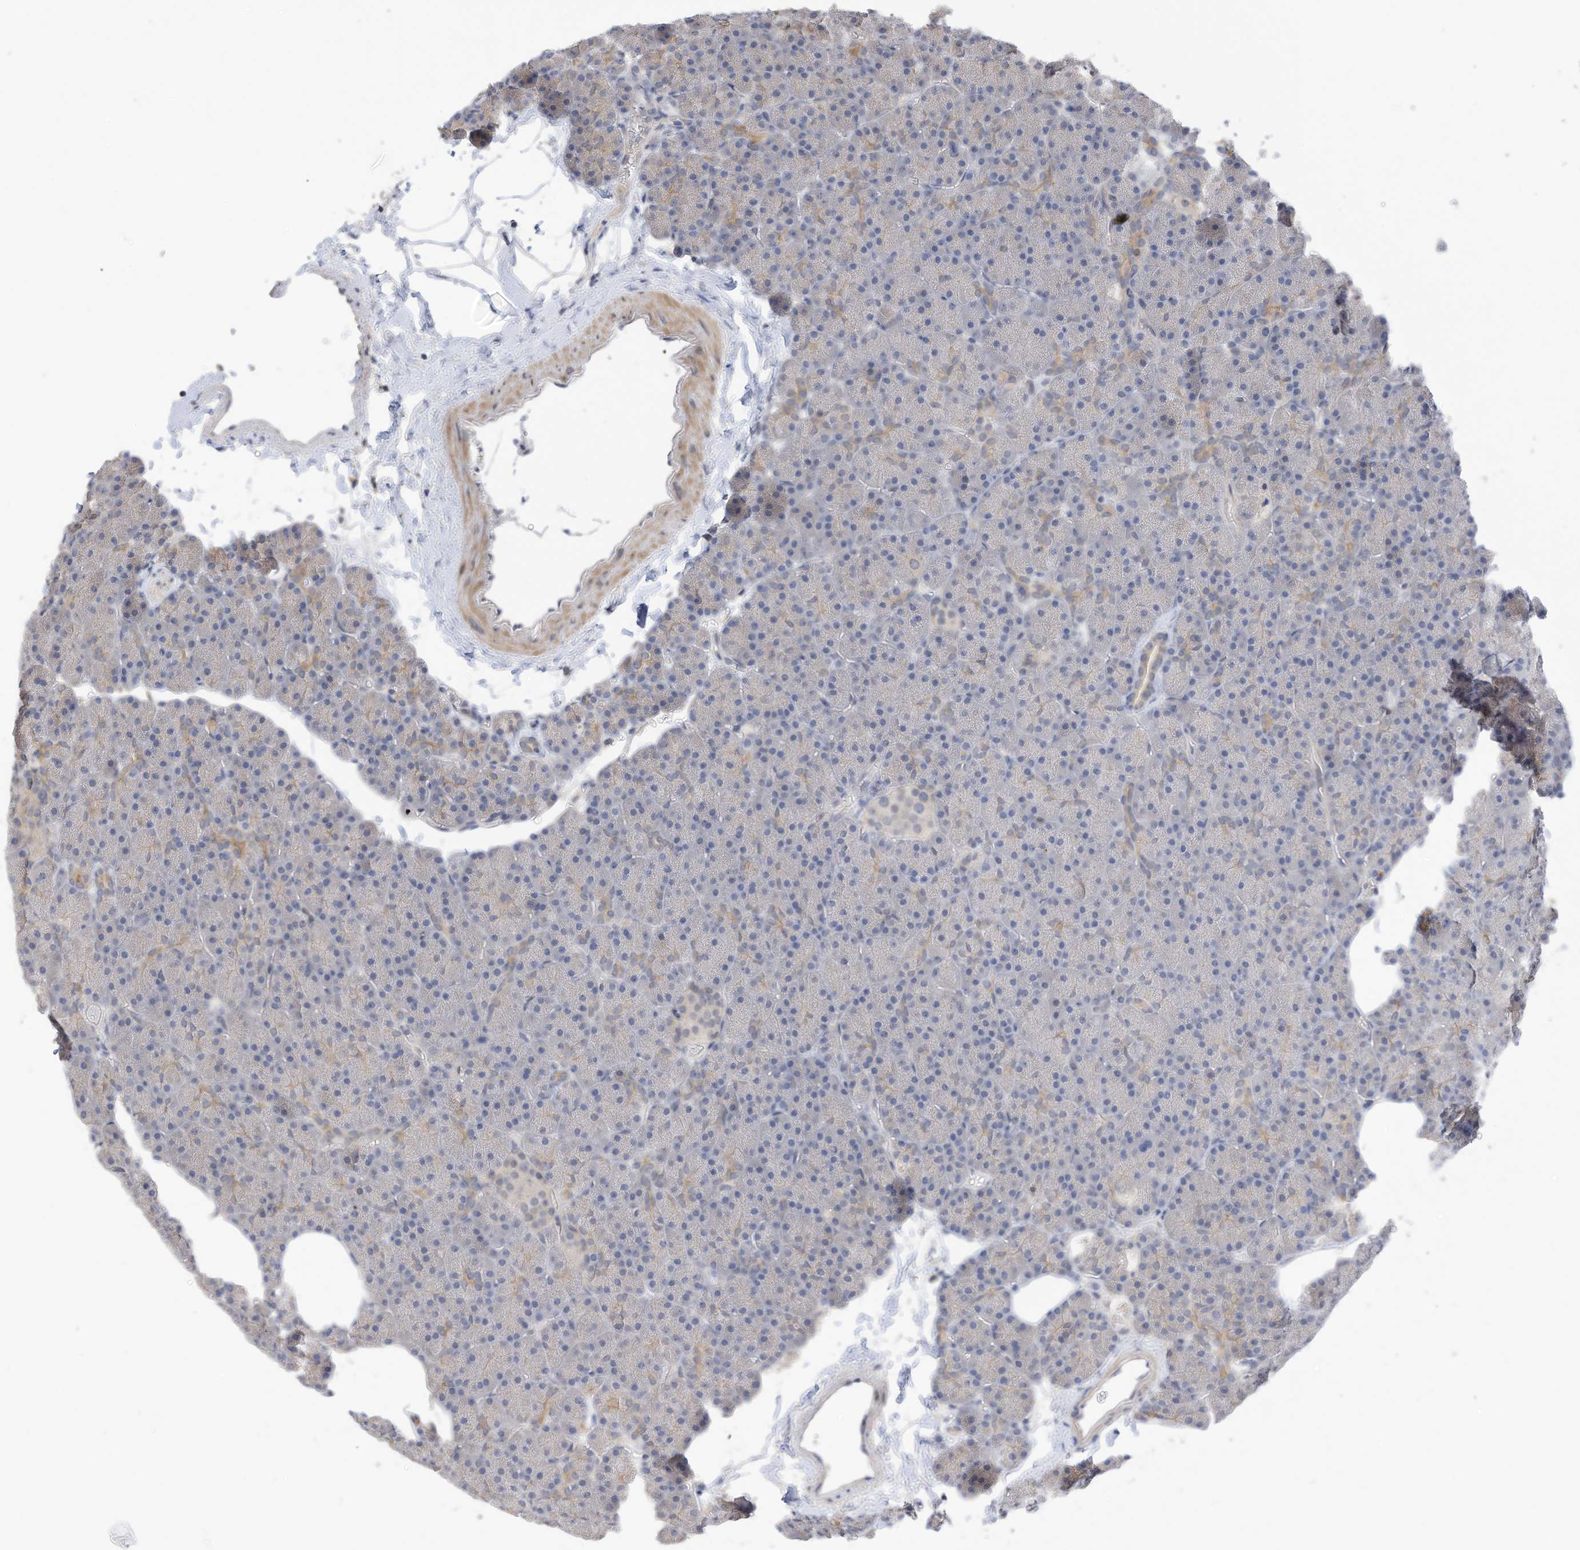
{"staining": {"intensity": "weak", "quantity": "25%-75%", "location": "cytoplasmic/membranous"}, "tissue": "pancreas", "cell_type": "Exocrine glandular cells", "image_type": "normal", "snomed": [{"axis": "morphology", "description": "Normal tissue, NOS"}, {"axis": "morphology", "description": "Carcinoid, malignant, NOS"}, {"axis": "topography", "description": "Pancreas"}], "caption": "A brown stain highlights weak cytoplasmic/membranous expression of a protein in exocrine glandular cells of normal pancreas.", "gene": "REC8", "patient": {"sex": "female", "age": 35}}